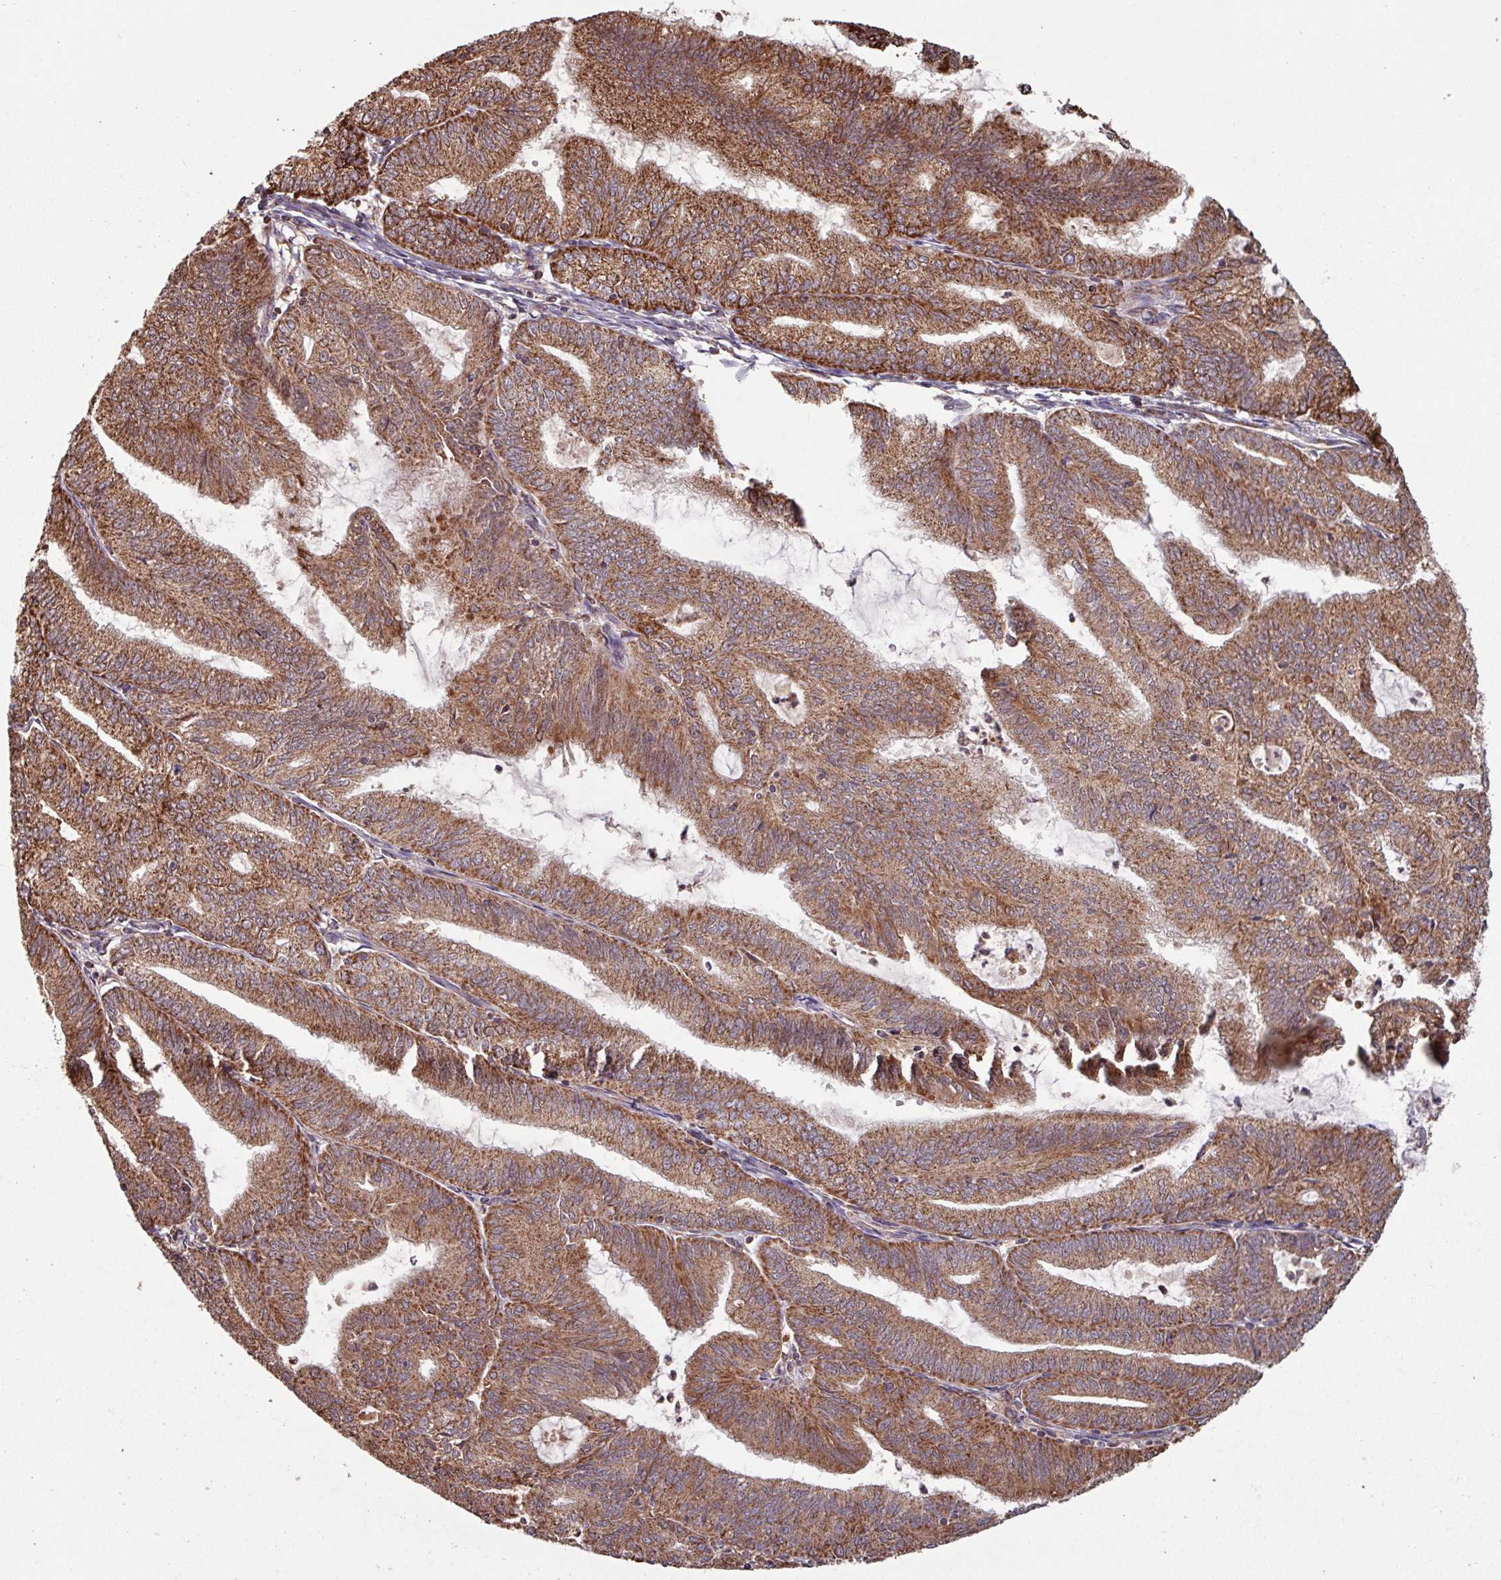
{"staining": {"intensity": "strong", "quantity": ">75%", "location": "cytoplasmic/membranous"}, "tissue": "endometrial cancer", "cell_type": "Tumor cells", "image_type": "cancer", "snomed": [{"axis": "morphology", "description": "Adenocarcinoma, NOS"}, {"axis": "topography", "description": "Endometrium"}], "caption": "Immunohistochemistry image of neoplastic tissue: human adenocarcinoma (endometrial) stained using immunohistochemistry (IHC) demonstrates high levels of strong protein expression localized specifically in the cytoplasmic/membranous of tumor cells, appearing as a cytoplasmic/membranous brown color.", "gene": "COX7C", "patient": {"sex": "female", "age": 70}}